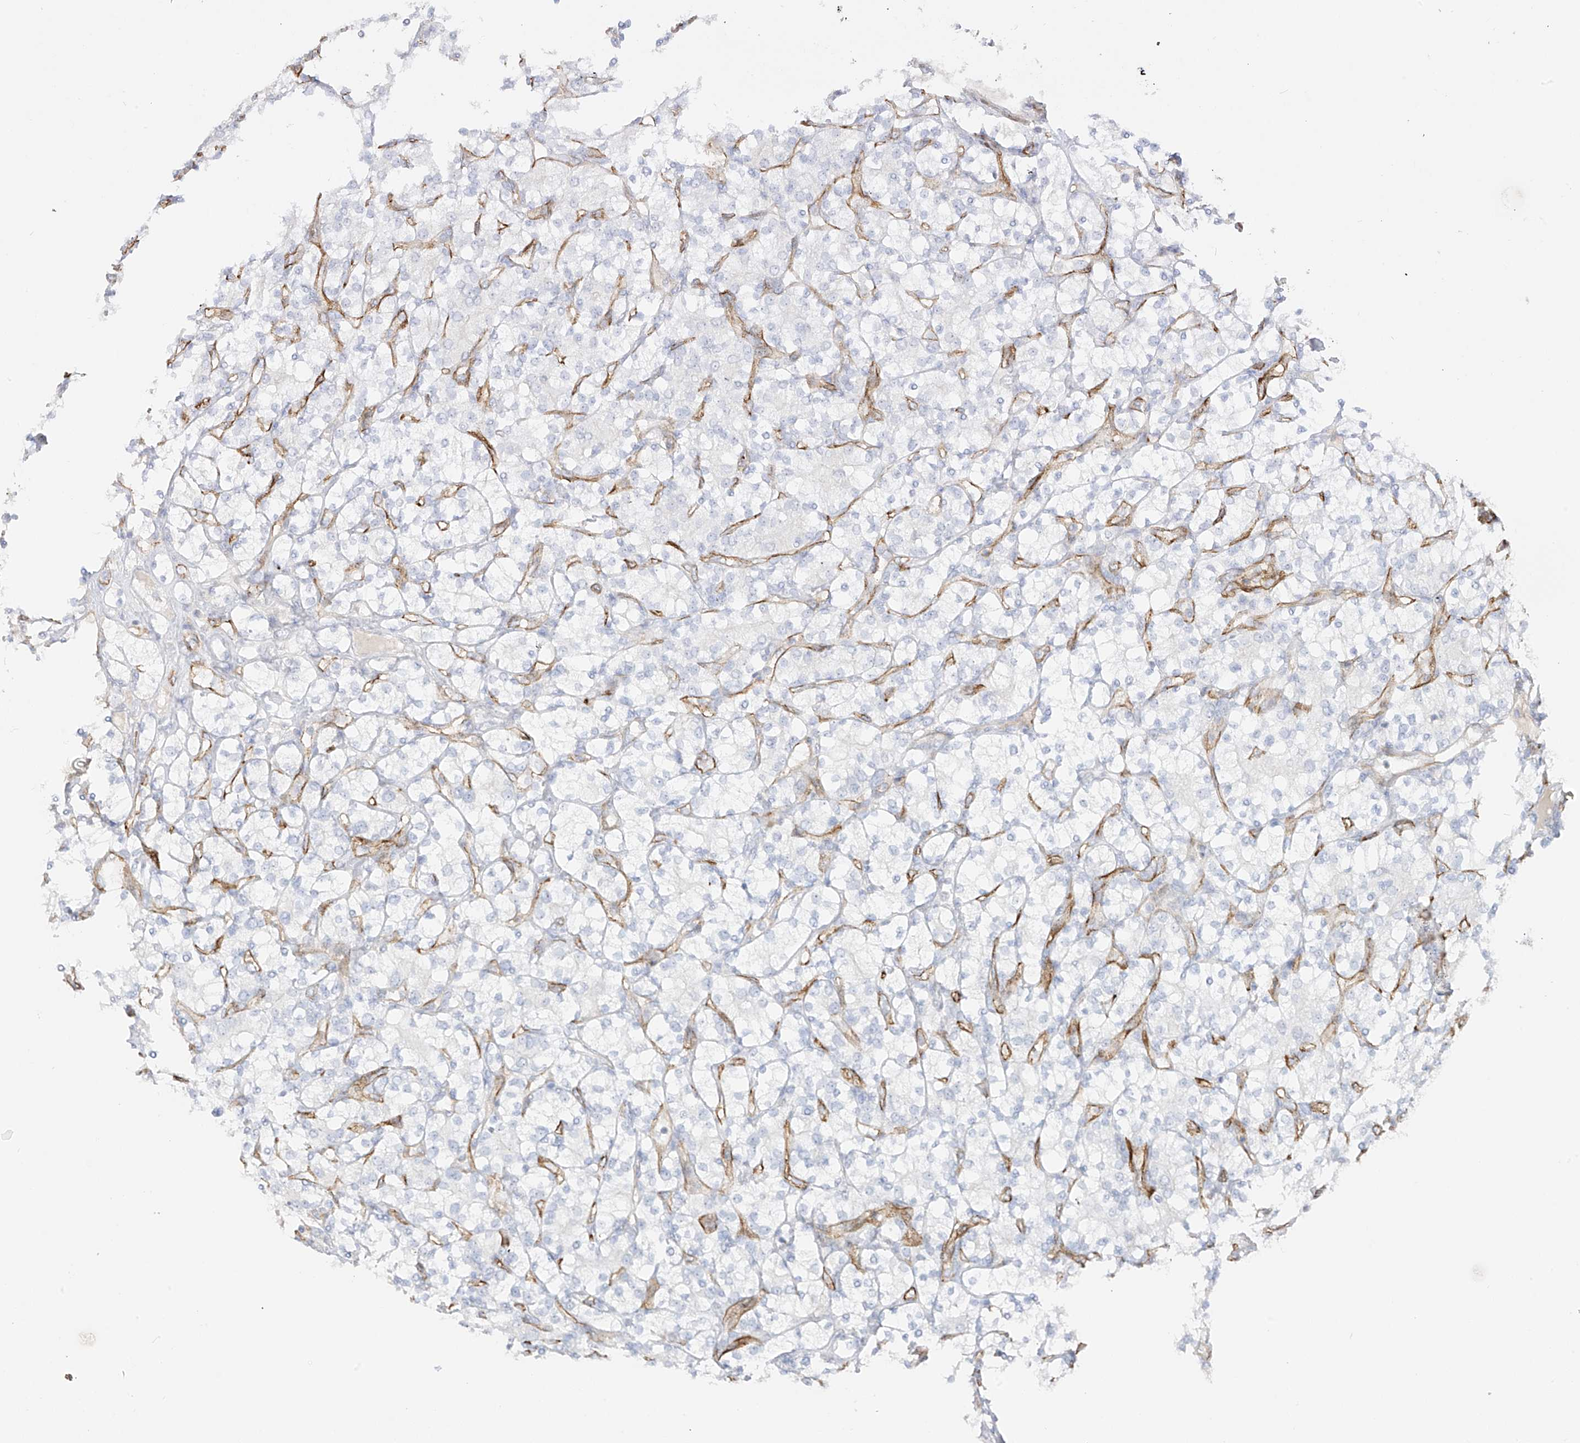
{"staining": {"intensity": "negative", "quantity": "none", "location": "none"}, "tissue": "renal cancer", "cell_type": "Tumor cells", "image_type": "cancer", "snomed": [{"axis": "morphology", "description": "Adenocarcinoma, NOS"}, {"axis": "topography", "description": "Kidney"}], "caption": "IHC micrograph of neoplastic tissue: renal cancer (adenocarcinoma) stained with DAB (3,3'-diaminobenzidine) shows no significant protein positivity in tumor cells. The staining was performed using DAB (3,3'-diaminobenzidine) to visualize the protein expression in brown, while the nuclei were stained in blue with hematoxylin (Magnification: 20x).", "gene": "C11orf87", "patient": {"sex": "male", "age": 77}}